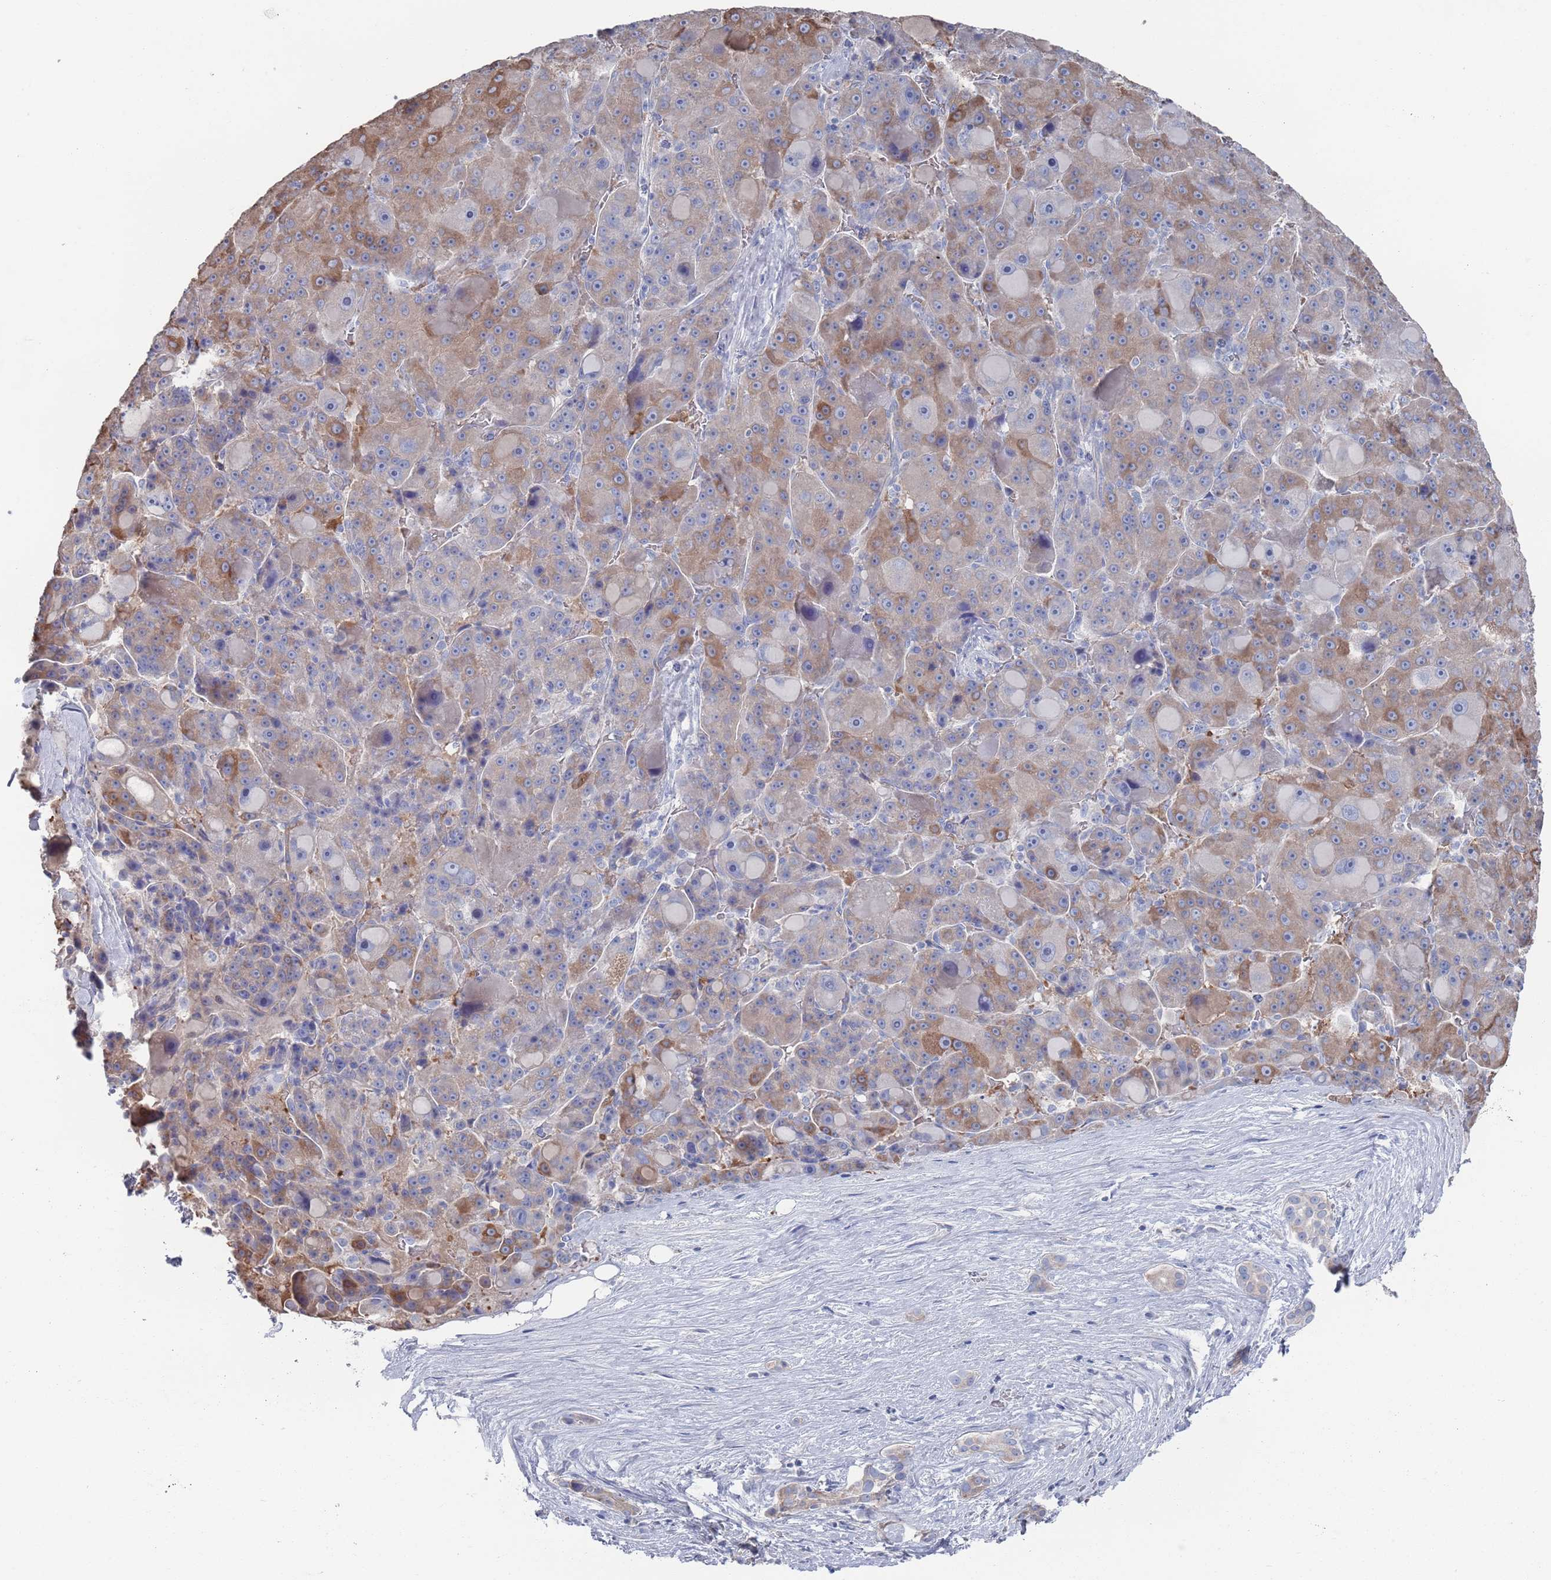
{"staining": {"intensity": "moderate", "quantity": "25%-75%", "location": "cytoplasmic/membranous"}, "tissue": "liver cancer", "cell_type": "Tumor cells", "image_type": "cancer", "snomed": [{"axis": "morphology", "description": "Carcinoma, Hepatocellular, NOS"}, {"axis": "topography", "description": "Liver"}], "caption": "Approximately 25%-75% of tumor cells in hepatocellular carcinoma (liver) exhibit moderate cytoplasmic/membranous protein positivity as visualized by brown immunohistochemical staining.", "gene": "TMCO3", "patient": {"sex": "male", "age": 76}}